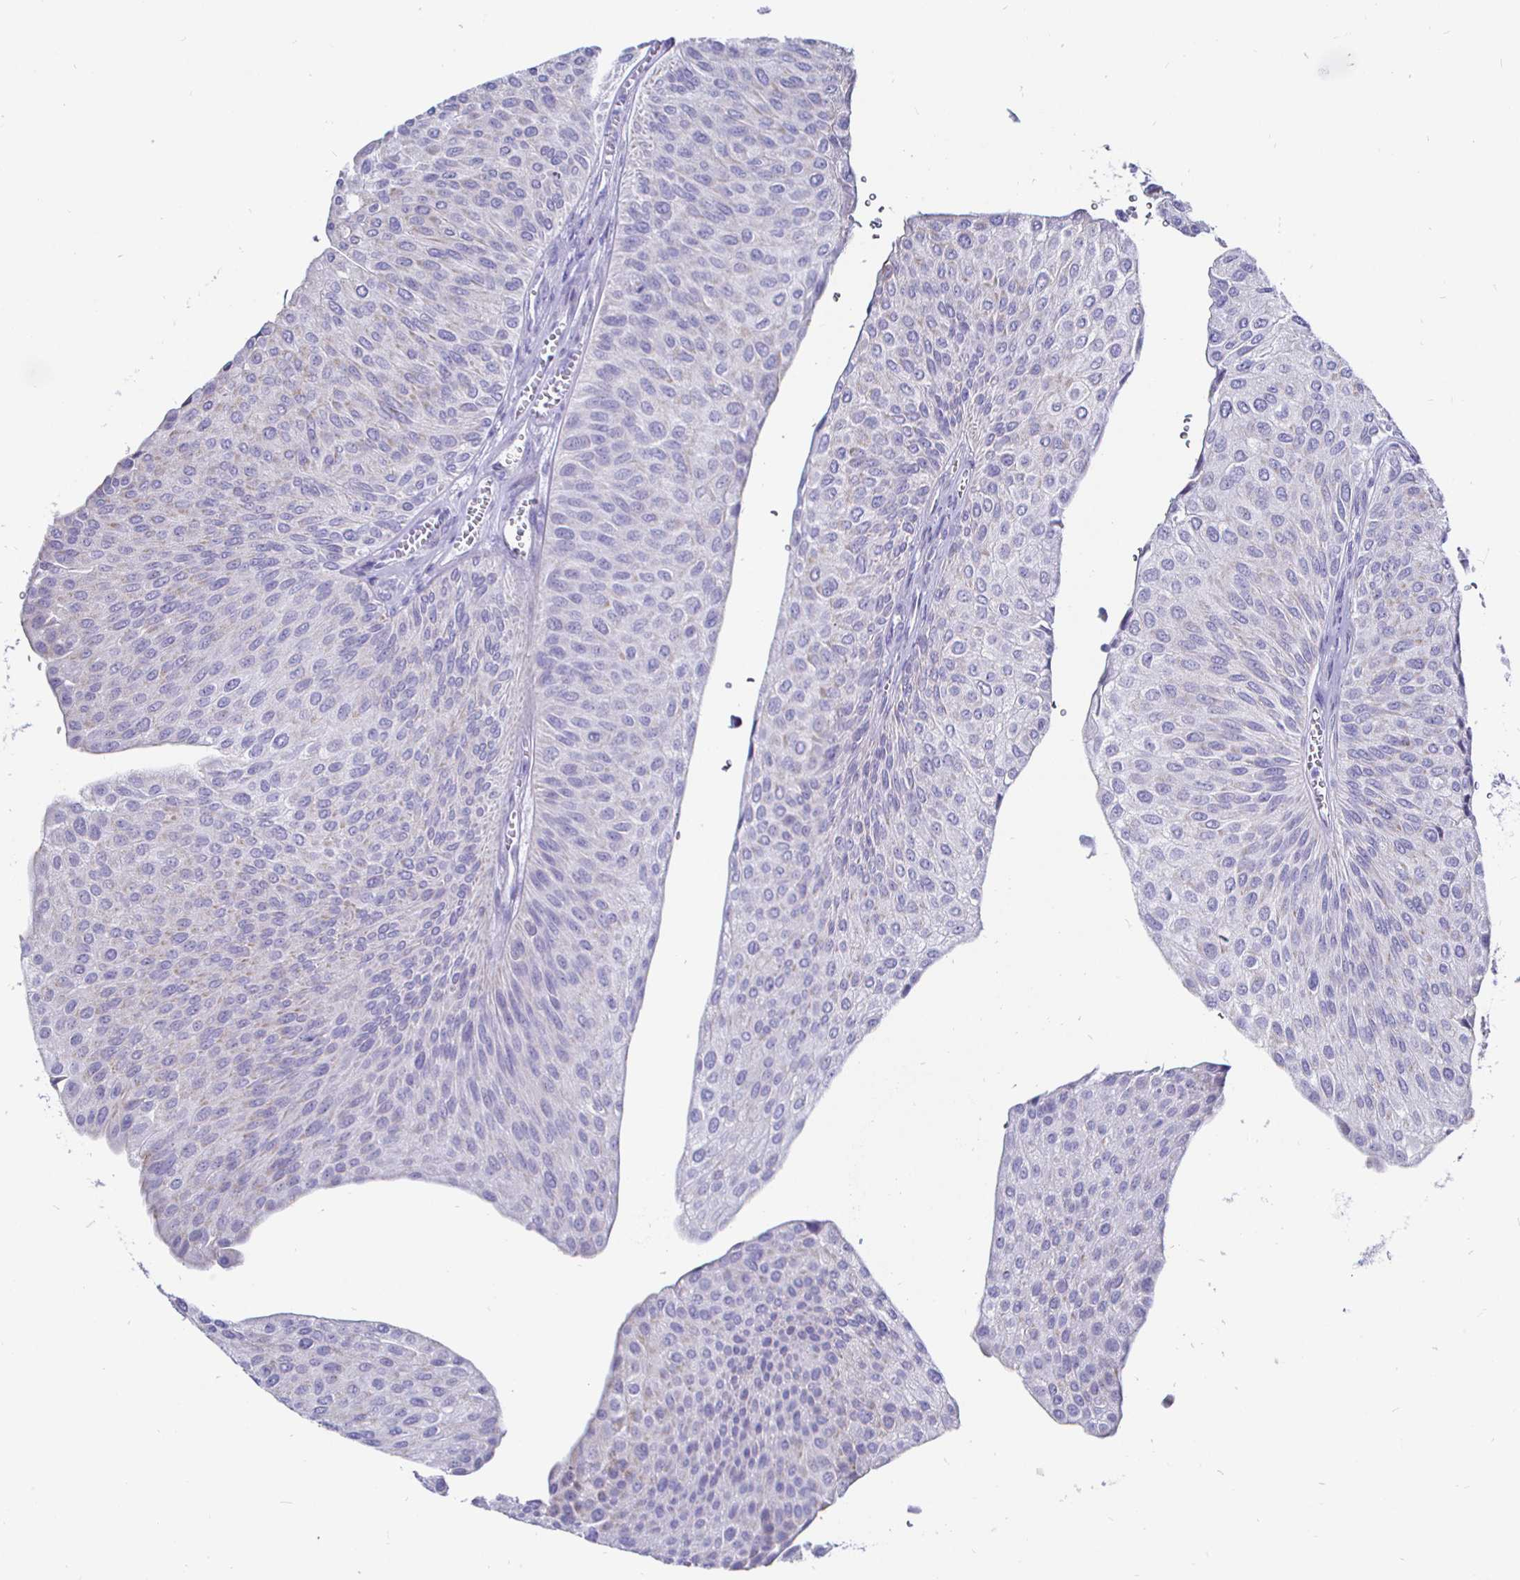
{"staining": {"intensity": "negative", "quantity": "none", "location": "none"}, "tissue": "urothelial cancer", "cell_type": "Tumor cells", "image_type": "cancer", "snomed": [{"axis": "morphology", "description": "Urothelial carcinoma, NOS"}, {"axis": "topography", "description": "Urinary bladder"}], "caption": "The image exhibits no staining of tumor cells in transitional cell carcinoma.", "gene": "CR2", "patient": {"sex": "male", "age": 67}}